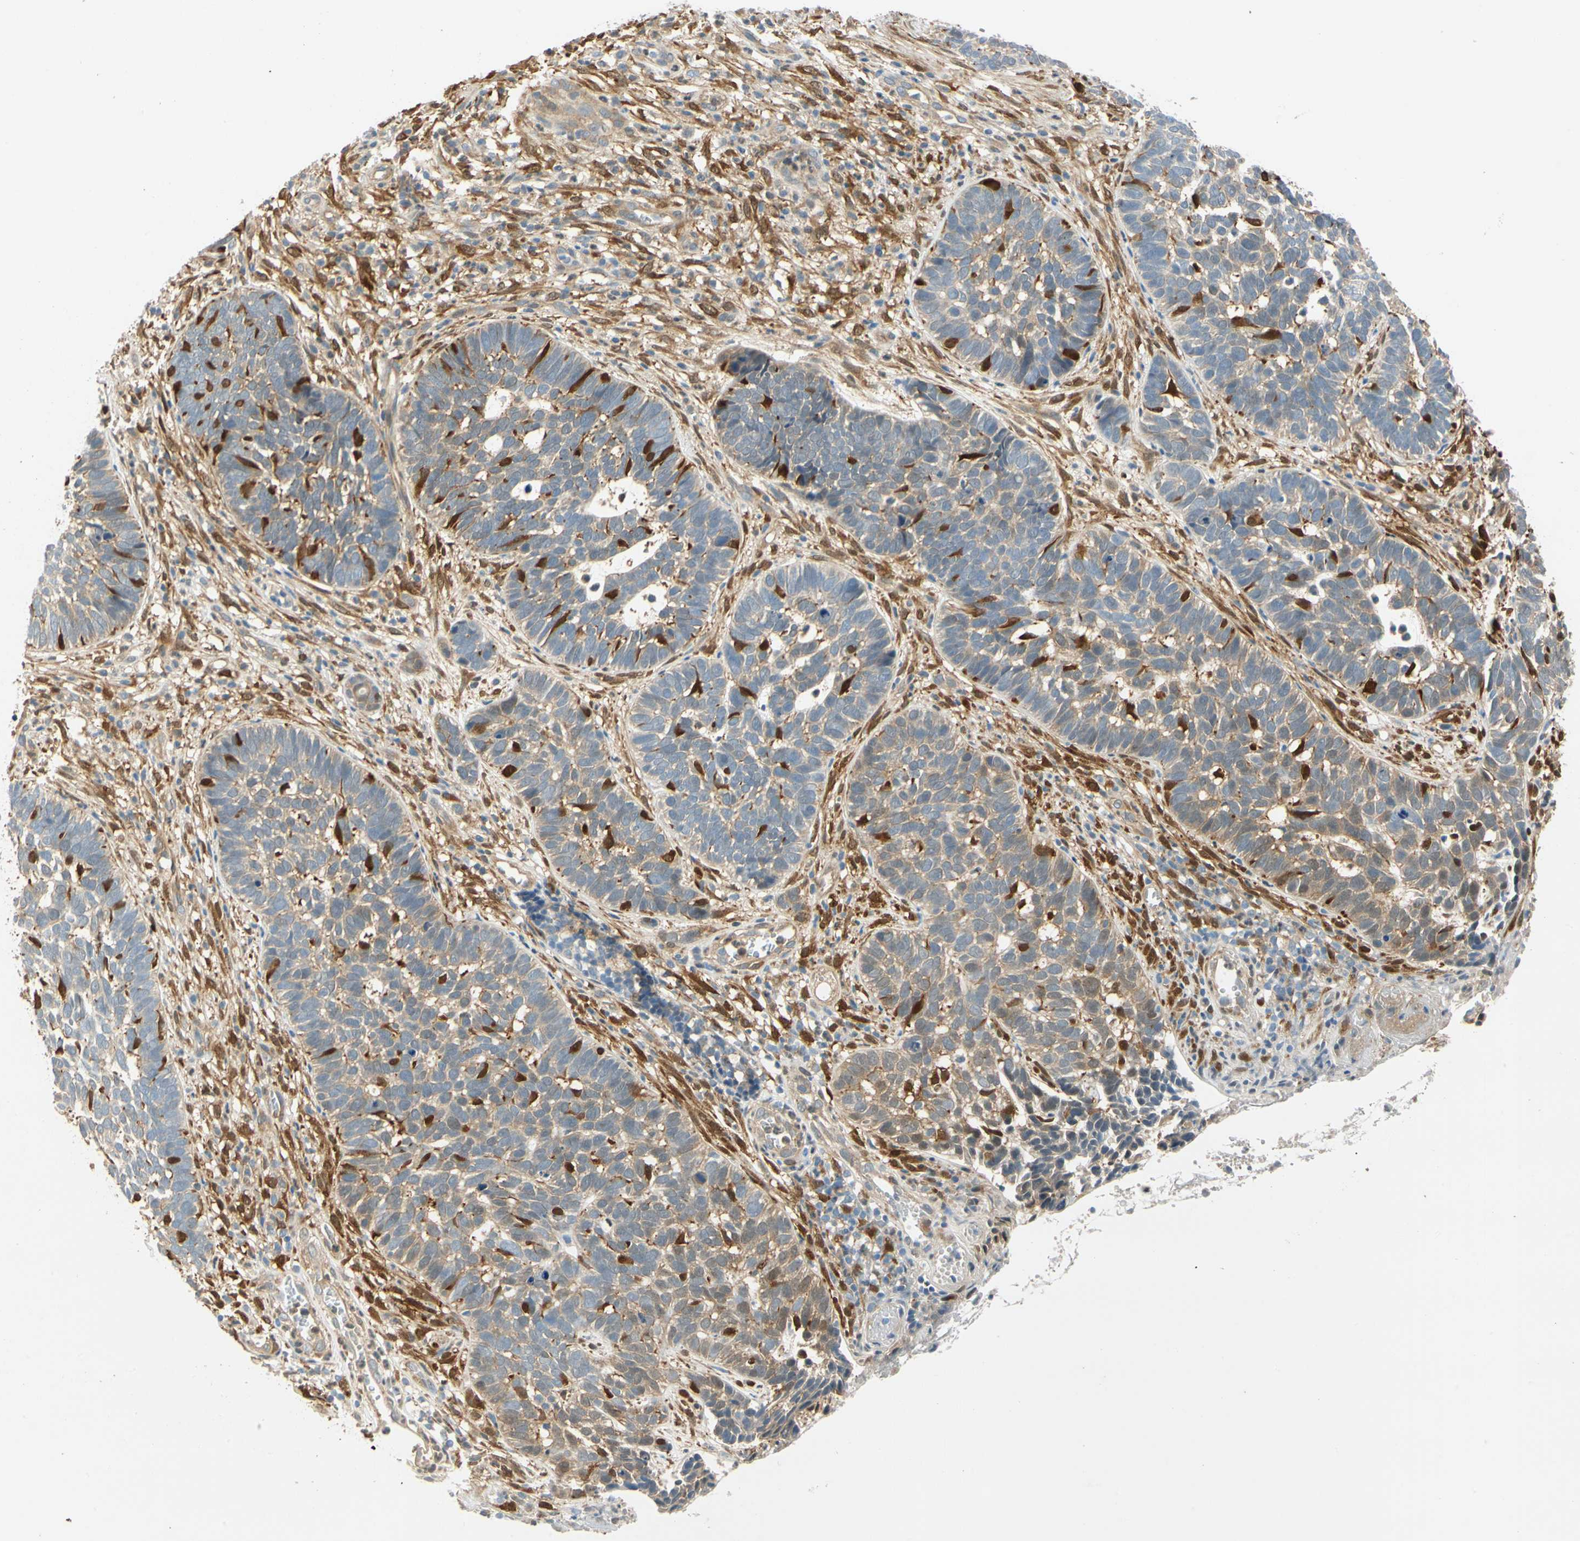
{"staining": {"intensity": "weak", "quantity": "25%-75%", "location": "cytoplasmic/membranous"}, "tissue": "skin cancer", "cell_type": "Tumor cells", "image_type": "cancer", "snomed": [{"axis": "morphology", "description": "Basal cell carcinoma"}, {"axis": "topography", "description": "Skin"}], "caption": "A high-resolution image shows IHC staining of skin basal cell carcinoma, which exhibits weak cytoplasmic/membranous expression in about 25%-75% of tumor cells.", "gene": "WIPI1", "patient": {"sex": "male", "age": 87}}